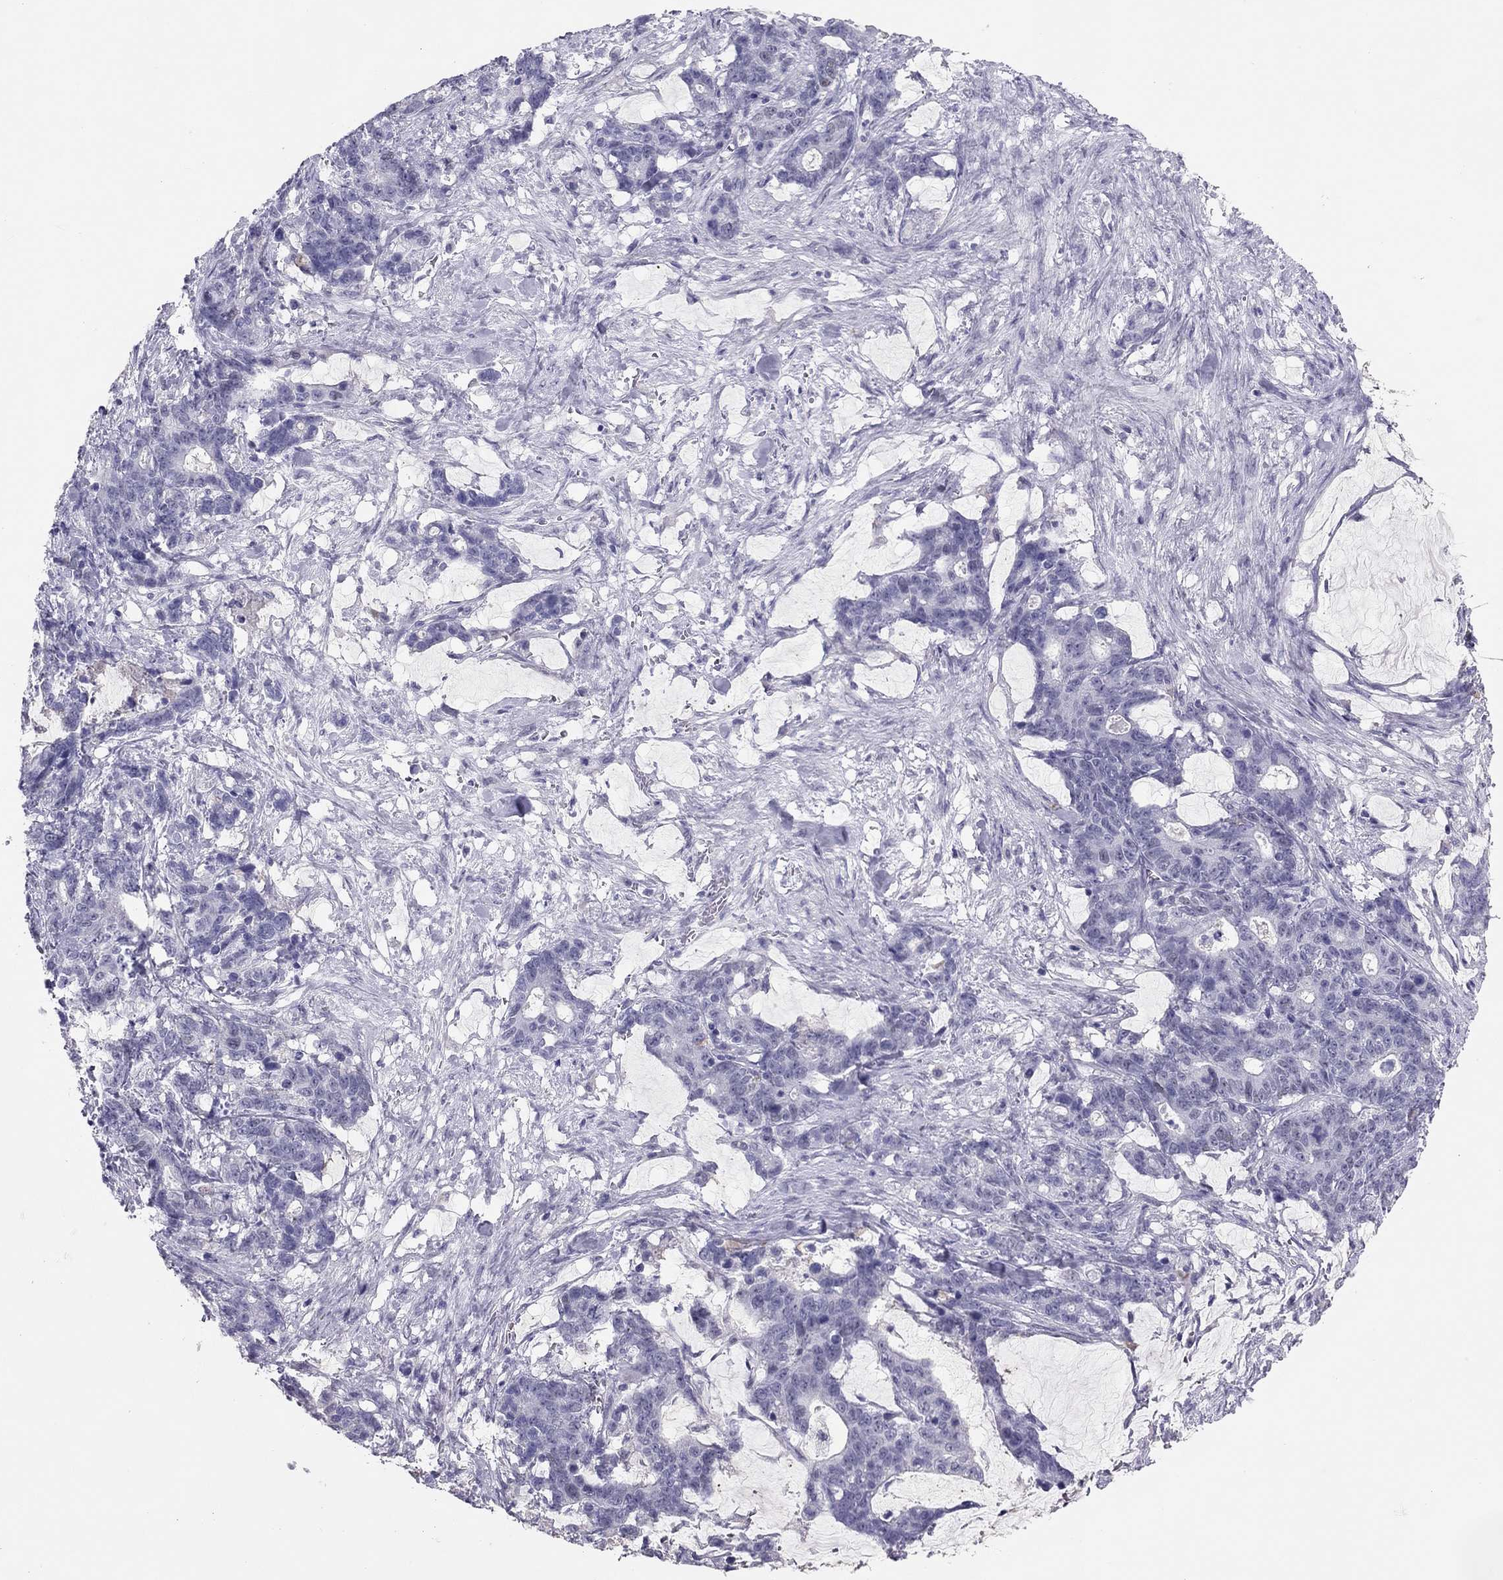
{"staining": {"intensity": "negative", "quantity": "none", "location": "none"}, "tissue": "stomach cancer", "cell_type": "Tumor cells", "image_type": "cancer", "snomed": [{"axis": "morphology", "description": "Normal tissue, NOS"}, {"axis": "morphology", "description": "Adenocarcinoma, NOS"}, {"axis": "topography", "description": "Stomach"}], "caption": "High magnification brightfield microscopy of stomach adenocarcinoma stained with DAB (3,3'-diaminobenzidine) (brown) and counterstained with hematoxylin (blue): tumor cells show no significant expression.", "gene": "PHOX2A", "patient": {"sex": "female", "age": 64}}